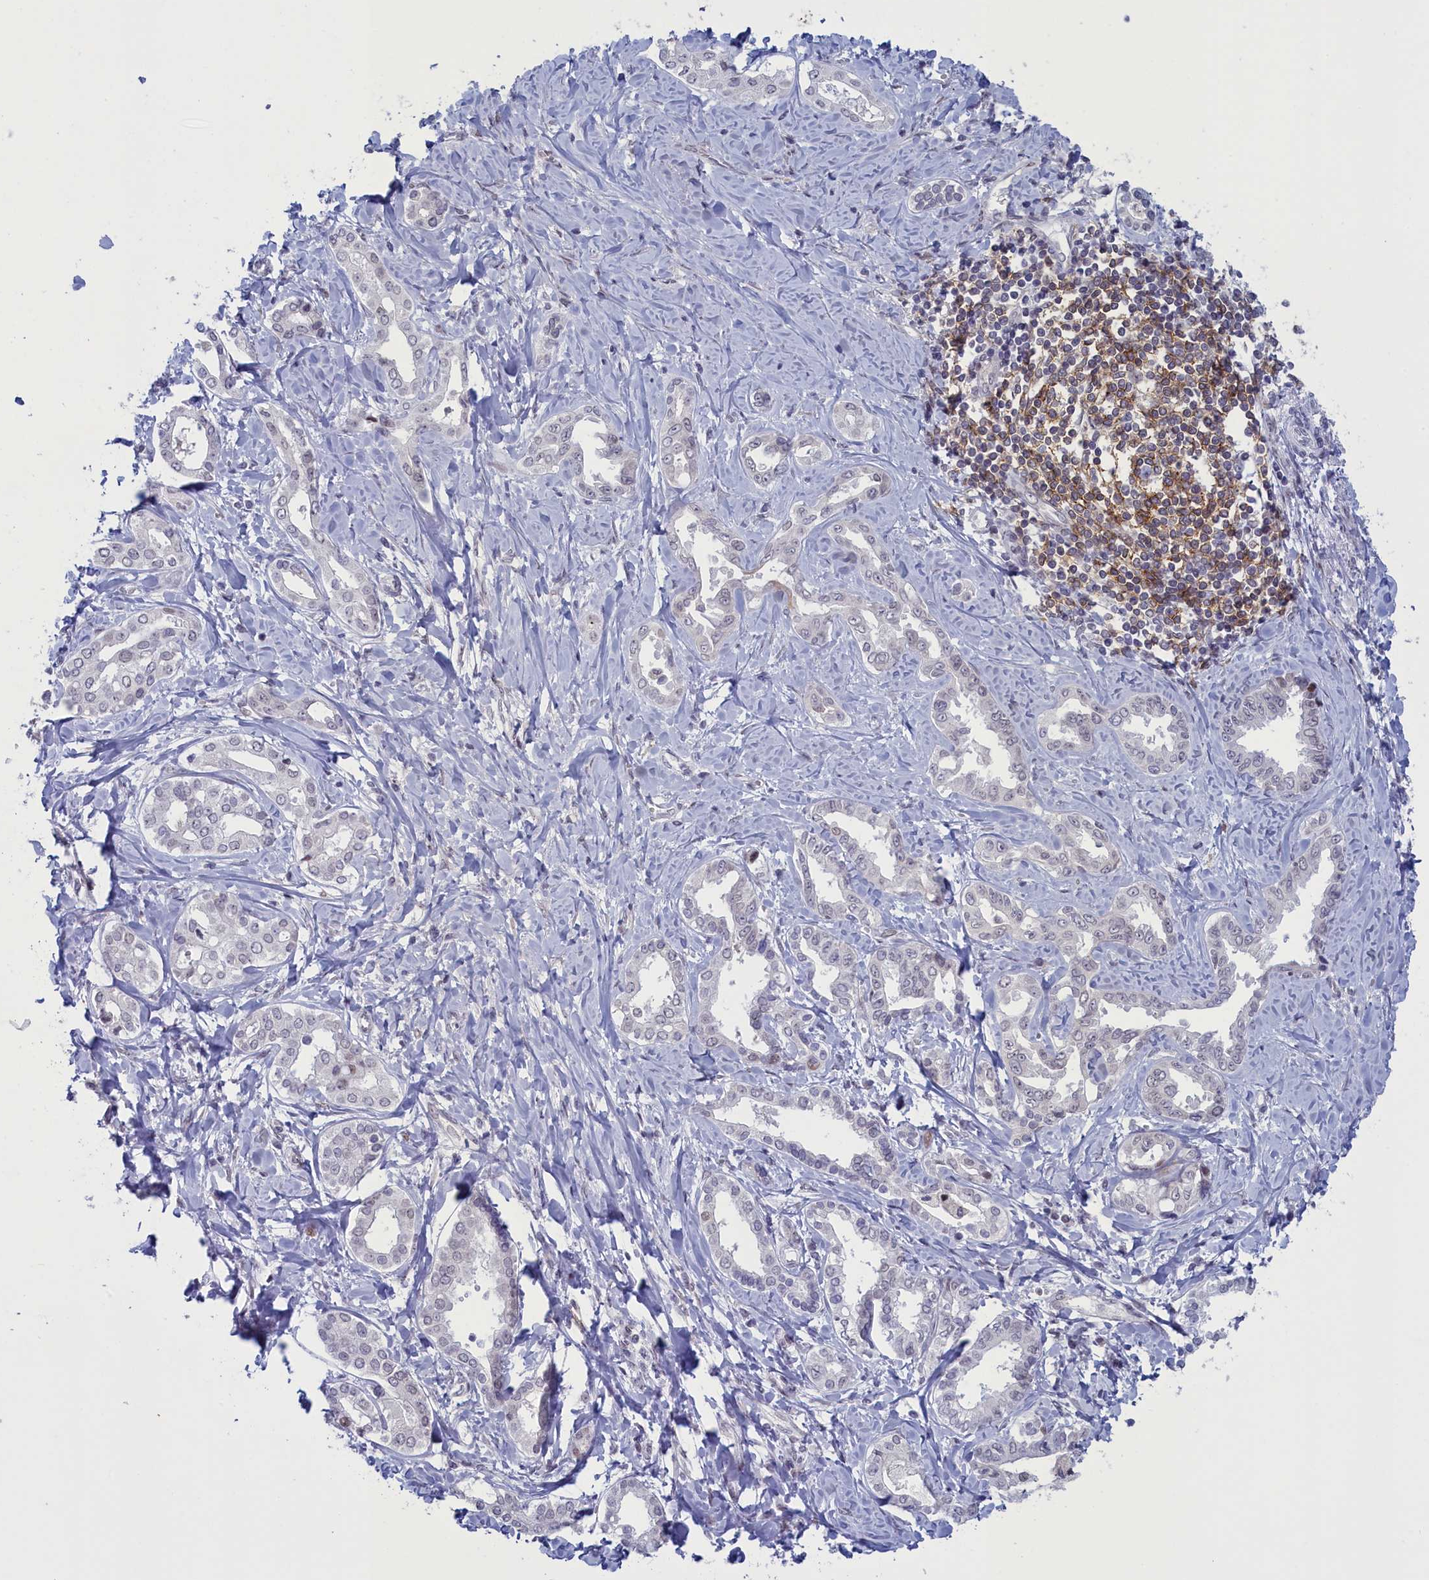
{"staining": {"intensity": "negative", "quantity": "none", "location": "none"}, "tissue": "liver cancer", "cell_type": "Tumor cells", "image_type": "cancer", "snomed": [{"axis": "morphology", "description": "Cholangiocarcinoma"}, {"axis": "topography", "description": "Liver"}], "caption": "This is an IHC micrograph of liver cancer. There is no staining in tumor cells.", "gene": "ATF7IP2", "patient": {"sex": "female", "age": 77}}